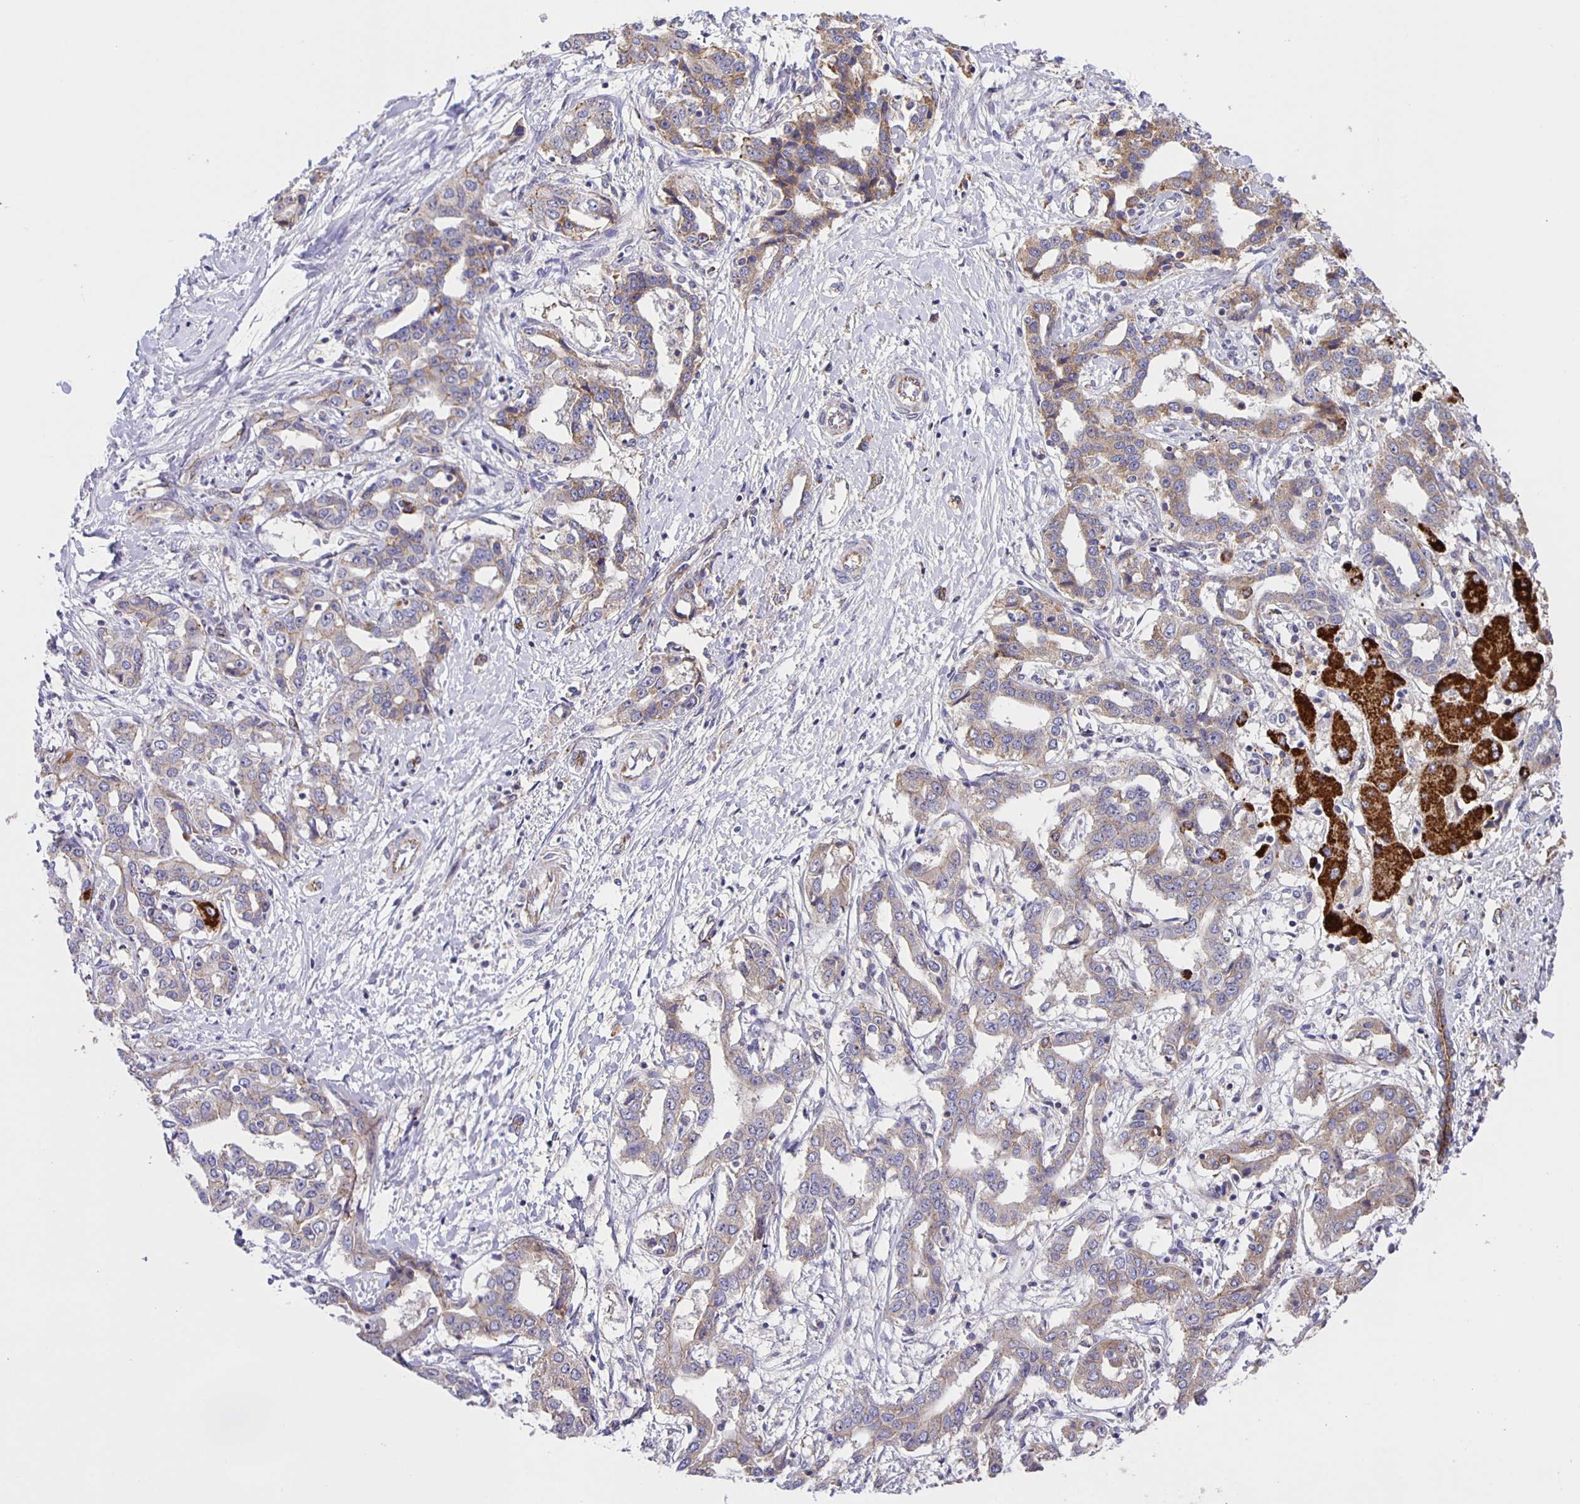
{"staining": {"intensity": "weak", "quantity": "<25%", "location": "cytoplasmic/membranous"}, "tissue": "liver cancer", "cell_type": "Tumor cells", "image_type": "cancer", "snomed": [{"axis": "morphology", "description": "Cholangiocarcinoma"}, {"axis": "topography", "description": "Liver"}], "caption": "This photomicrograph is of liver cancer stained with IHC to label a protein in brown with the nuclei are counter-stained blue. There is no expression in tumor cells.", "gene": "JMJD4", "patient": {"sex": "male", "age": 59}}